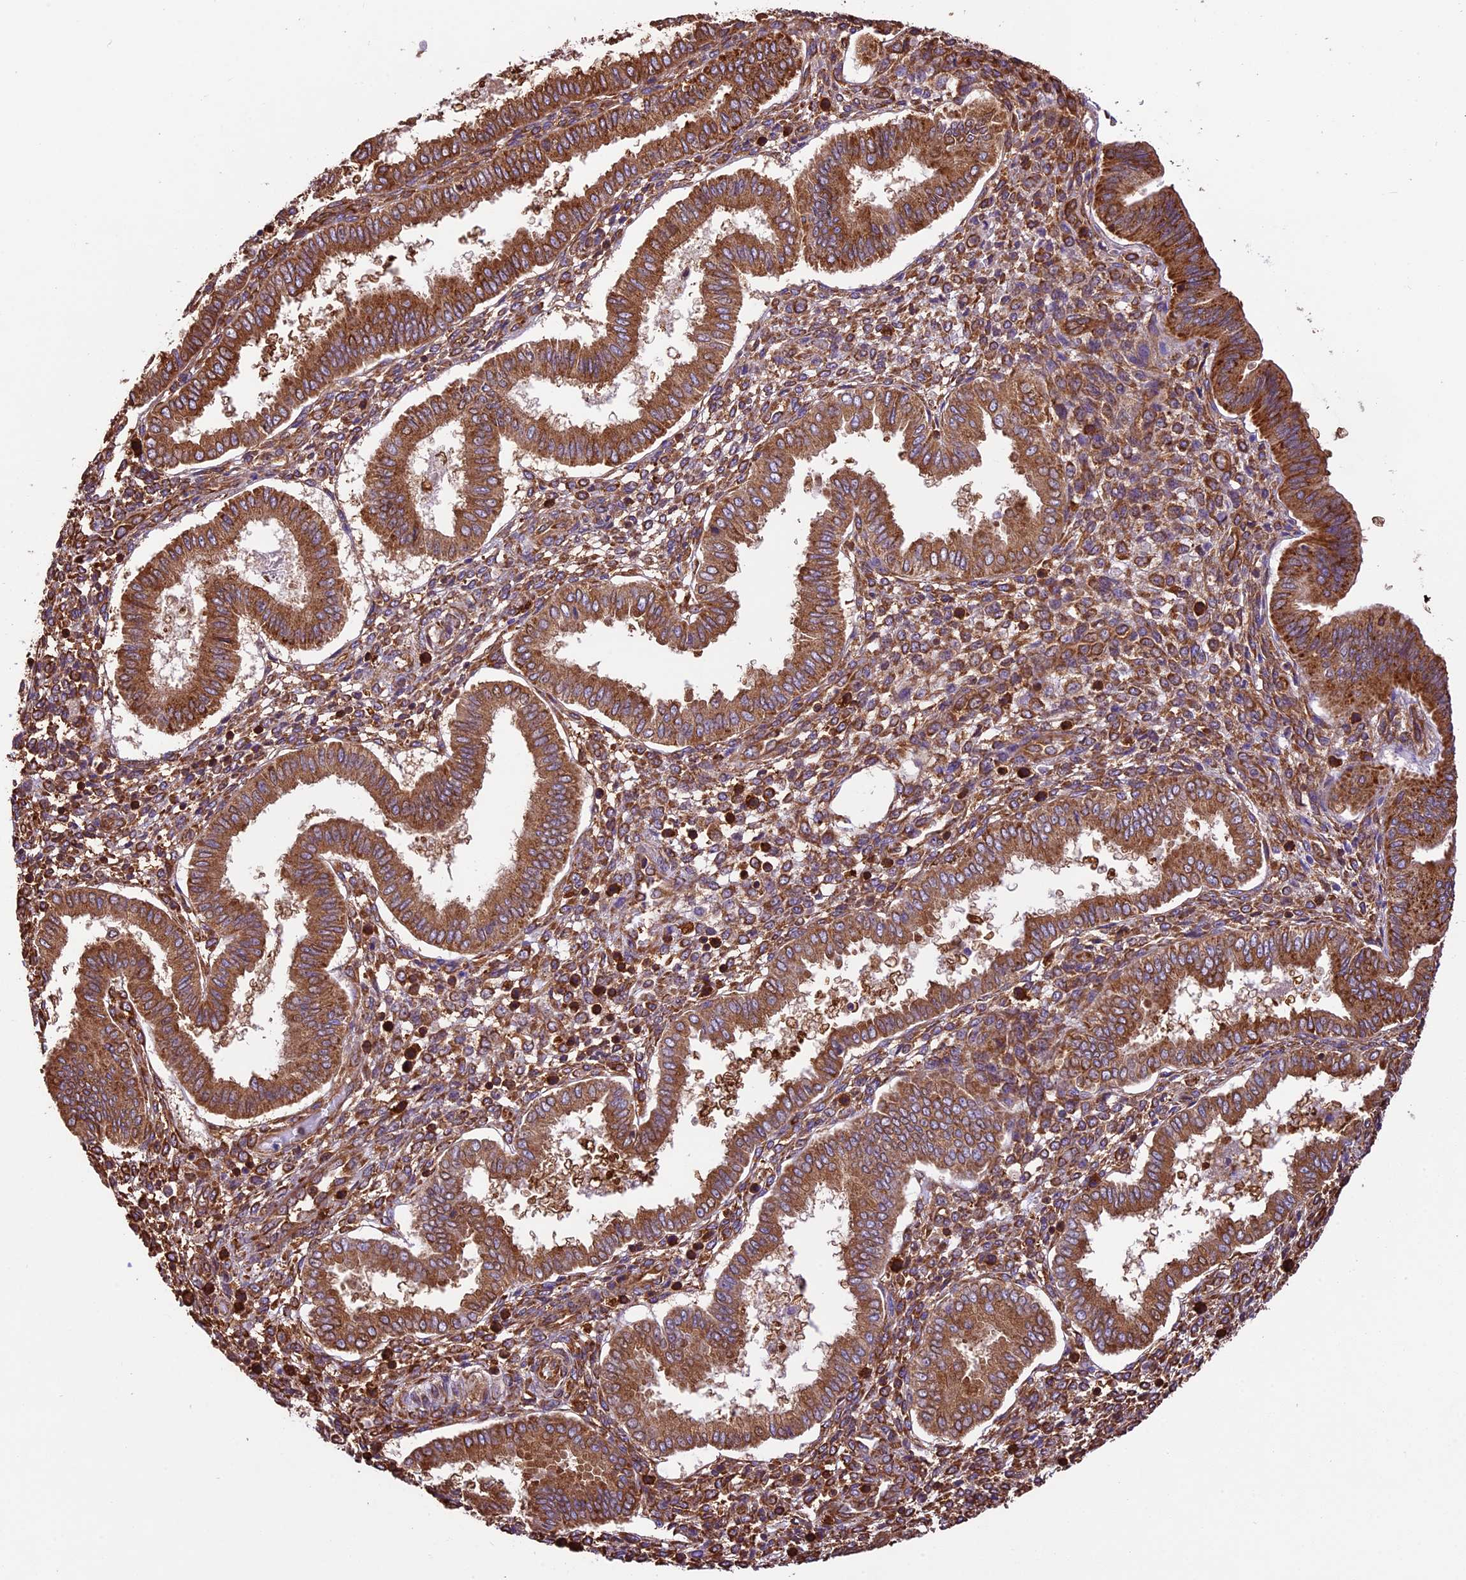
{"staining": {"intensity": "strong", "quantity": "25%-75%", "location": "cytoplasmic/membranous"}, "tissue": "endometrium", "cell_type": "Cells in endometrial stroma", "image_type": "normal", "snomed": [{"axis": "morphology", "description": "Normal tissue, NOS"}, {"axis": "topography", "description": "Endometrium"}], "caption": "Benign endometrium shows strong cytoplasmic/membranous positivity in approximately 25%-75% of cells in endometrial stroma Nuclei are stained in blue..", "gene": "KARS1", "patient": {"sex": "female", "age": 24}}